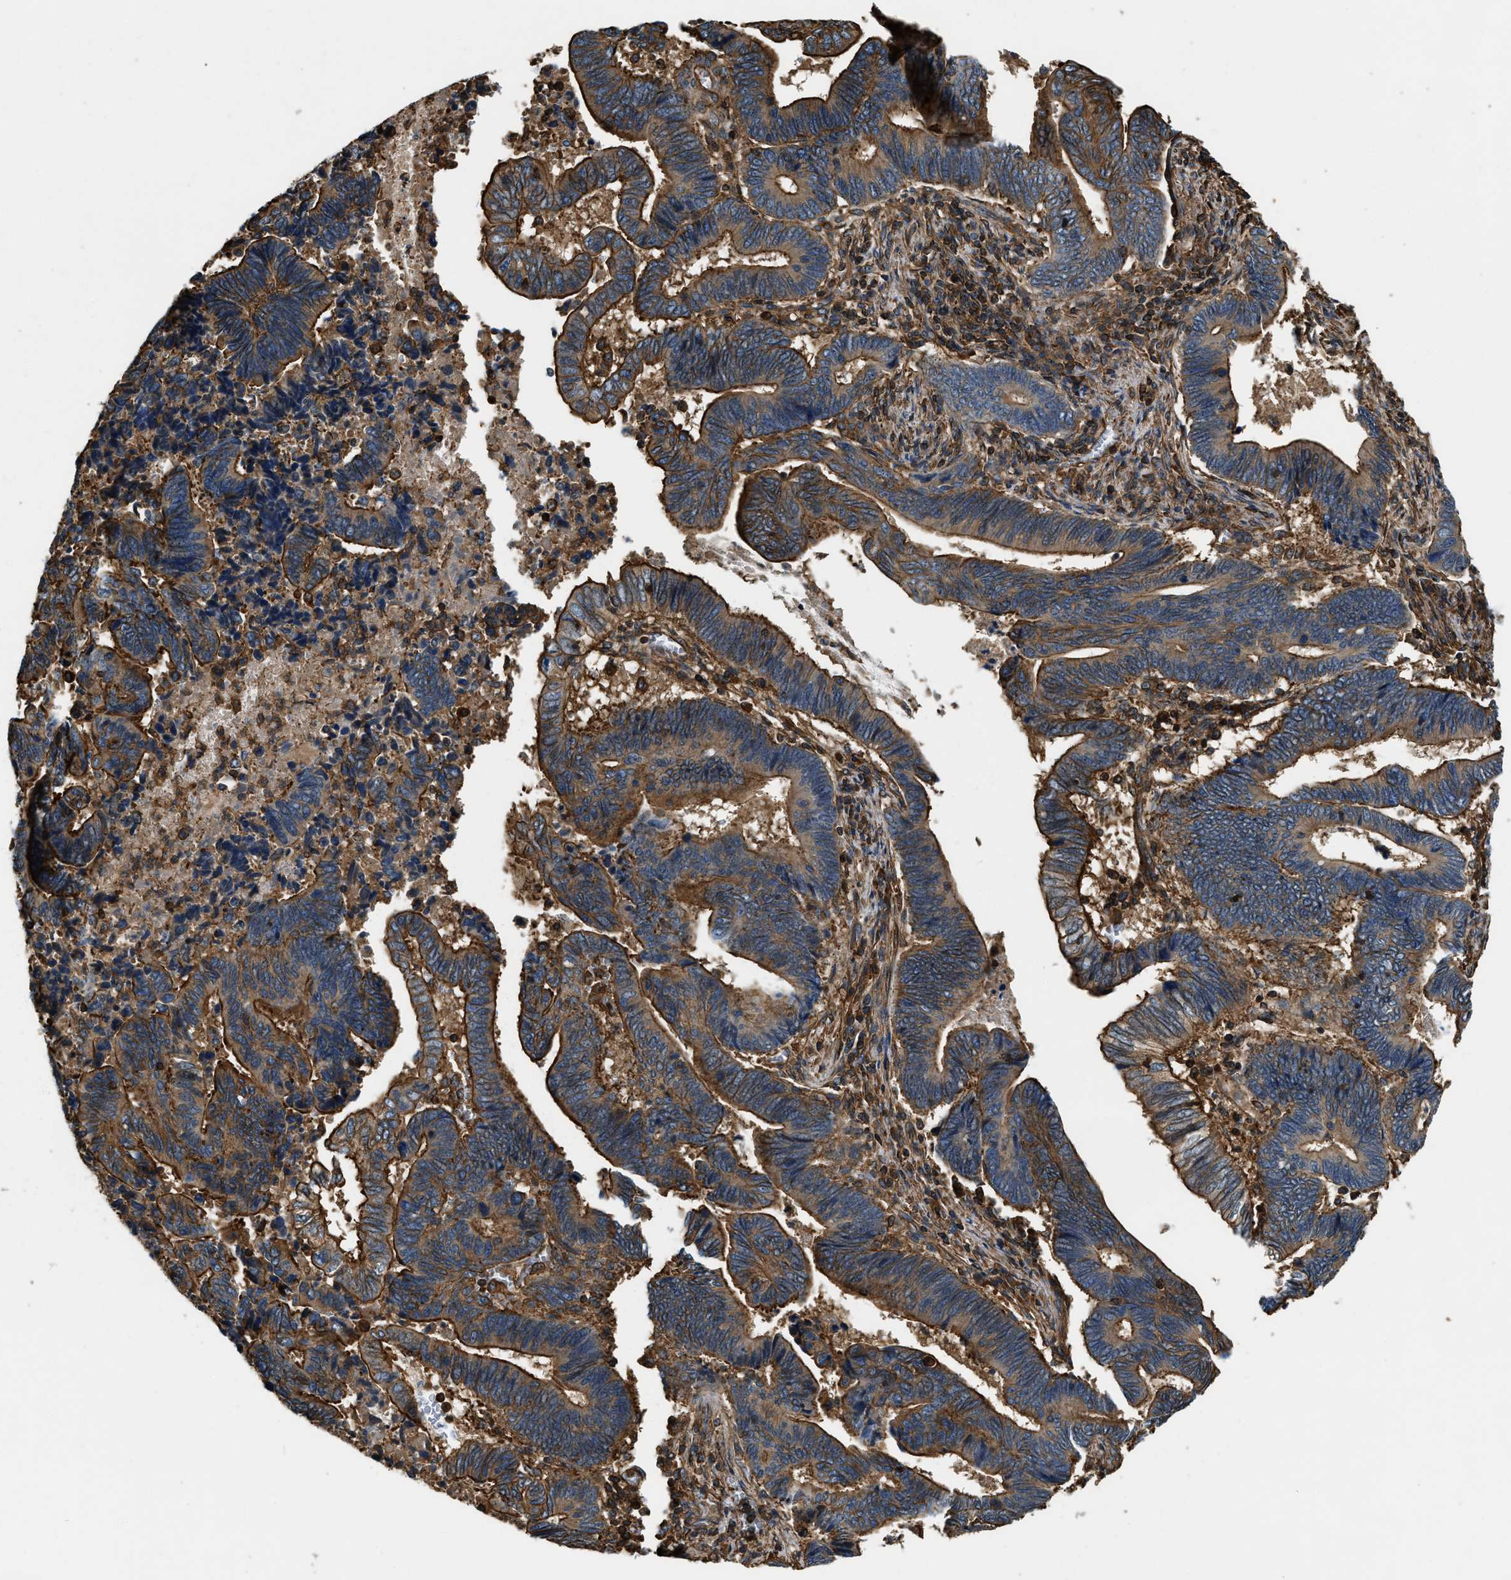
{"staining": {"intensity": "strong", "quantity": ">75%", "location": "cytoplasmic/membranous"}, "tissue": "pancreatic cancer", "cell_type": "Tumor cells", "image_type": "cancer", "snomed": [{"axis": "morphology", "description": "Adenocarcinoma, NOS"}, {"axis": "topography", "description": "Pancreas"}], "caption": "Immunohistochemical staining of pancreatic cancer shows strong cytoplasmic/membranous protein positivity in about >75% of tumor cells. The staining was performed using DAB (3,3'-diaminobenzidine), with brown indicating positive protein expression. Nuclei are stained blue with hematoxylin.", "gene": "YARS1", "patient": {"sex": "female", "age": 70}}